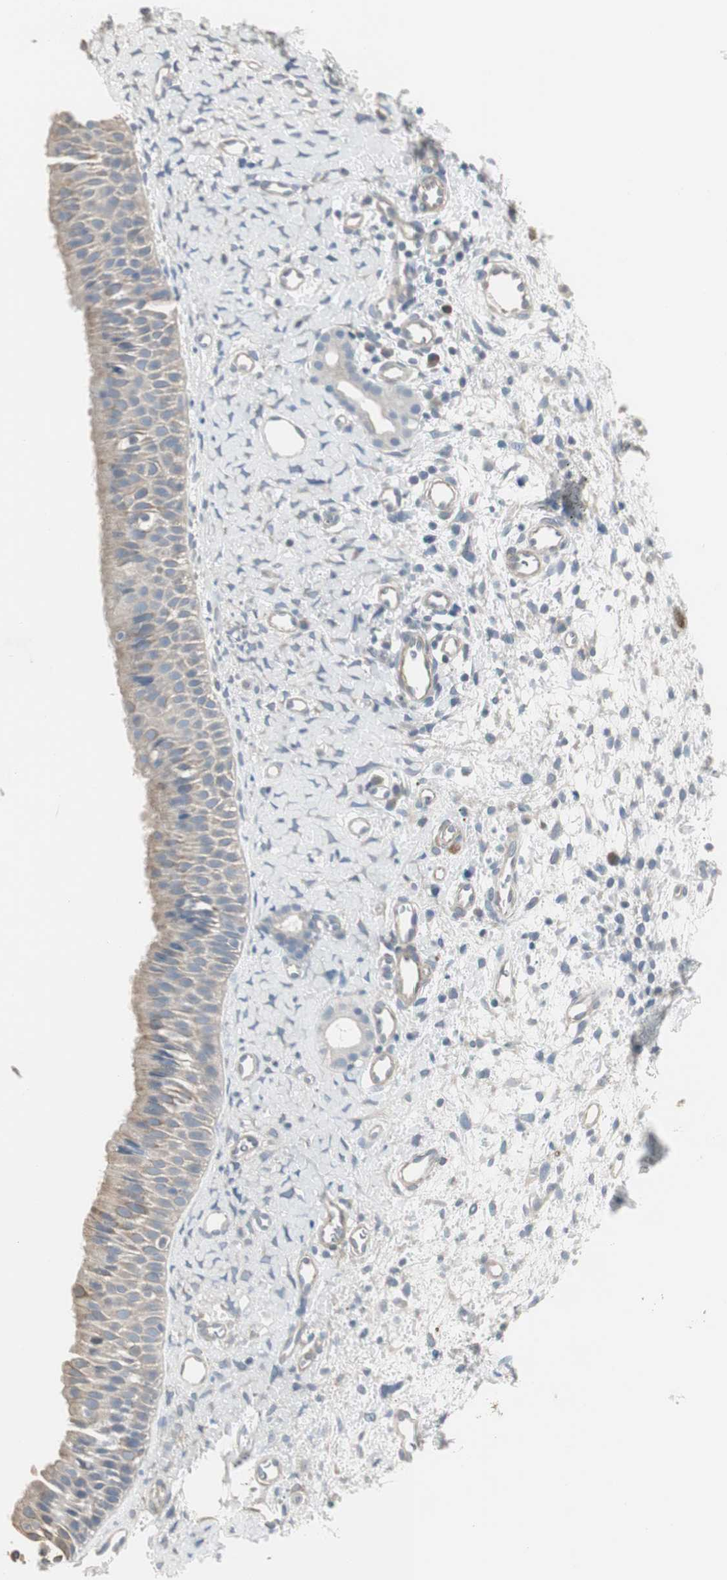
{"staining": {"intensity": "weak", "quantity": "<25%", "location": "cytoplasmic/membranous"}, "tissue": "nasopharynx", "cell_type": "Respiratory epithelial cells", "image_type": "normal", "snomed": [{"axis": "morphology", "description": "Normal tissue, NOS"}, {"axis": "topography", "description": "Nasopharynx"}], "caption": "A histopathology image of nasopharynx stained for a protein exhibits no brown staining in respiratory epithelial cells. Nuclei are stained in blue.", "gene": "DMPK", "patient": {"sex": "male", "age": 22}}